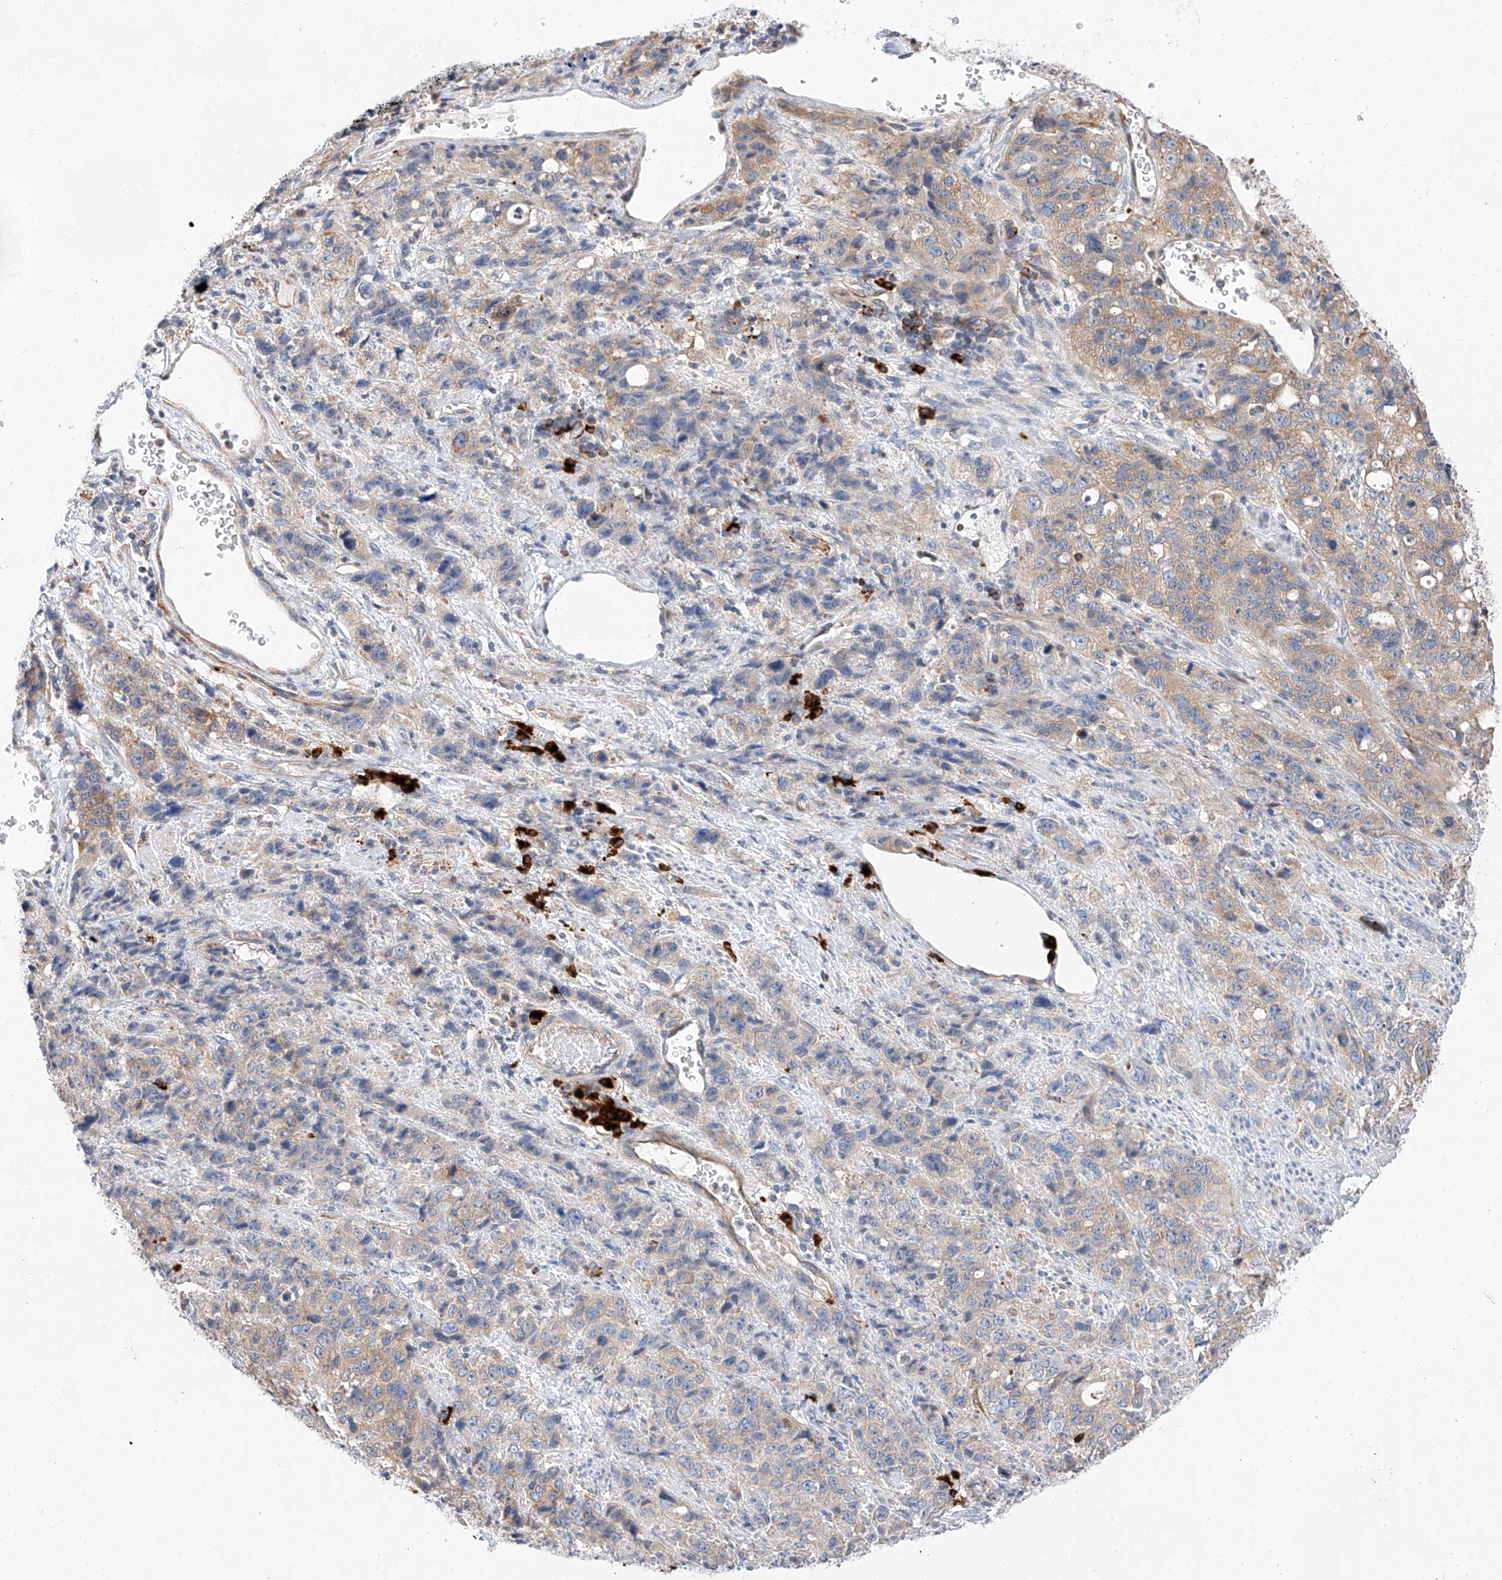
{"staining": {"intensity": "weak", "quantity": ">75%", "location": "cytoplasmic/membranous"}, "tissue": "stomach cancer", "cell_type": "Tumor cells", "image_type": "cancer", "snomed": [{"axis": "morphology", "description": "Adenocarcinoma, NOS"}, {"axis": "topography", "description": "Stomach"}], "caption": "Protein positivity by immunohistochemistry shows weak cytoplasmic/membranous positivity in approximately >75% of tumor cells in stomach cancer. The staining was performed using DAB (3,3'-diaminobenzidine) to visualize the protein expression in brown, while the nuclei were stained in blue with hematoxylin (Magnification: 20x).", "gene": "GLMN", "patient": {"sex": "male", "age": 48}}